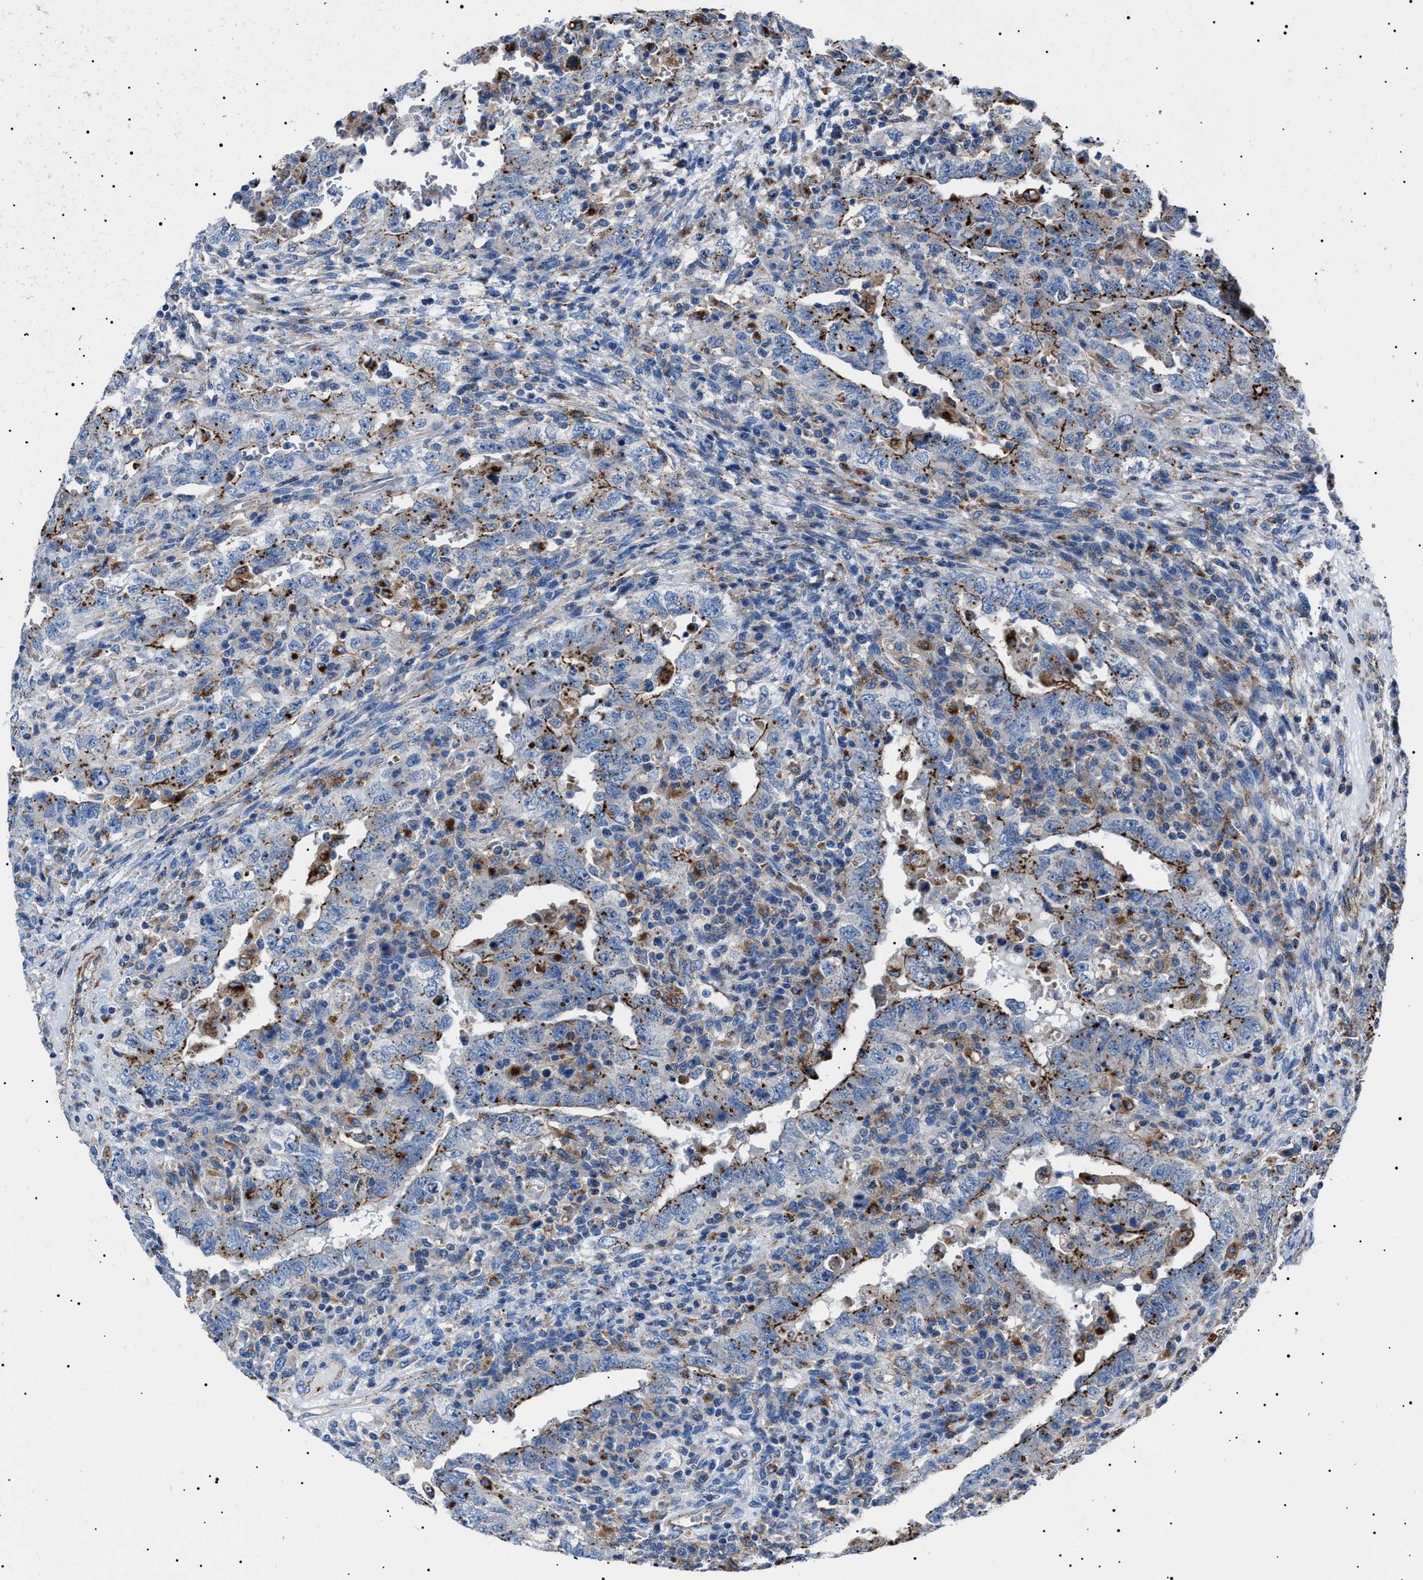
{"staining": {"intensity": "strong", "quantity": "<25%", "location": "cytoplasmic/membranous"}, "tissue": "testis cancer", "cell_type": "Tumor cells", "image_type": "cancer", "snomed": [{"axis": "morphology", "description": "Carcinoma, Embryonal, NOS"}, {"axis": "topography", "description": "Testis"}], "caption": "This is a histology image of immunohistochemistry (IHC) staining of testis cancer, which shows strong positivity in the cytoplasmic/membranous of tumor cells.", "gene": "NEU1", "patient": {"sex": "male", "age": 26}}